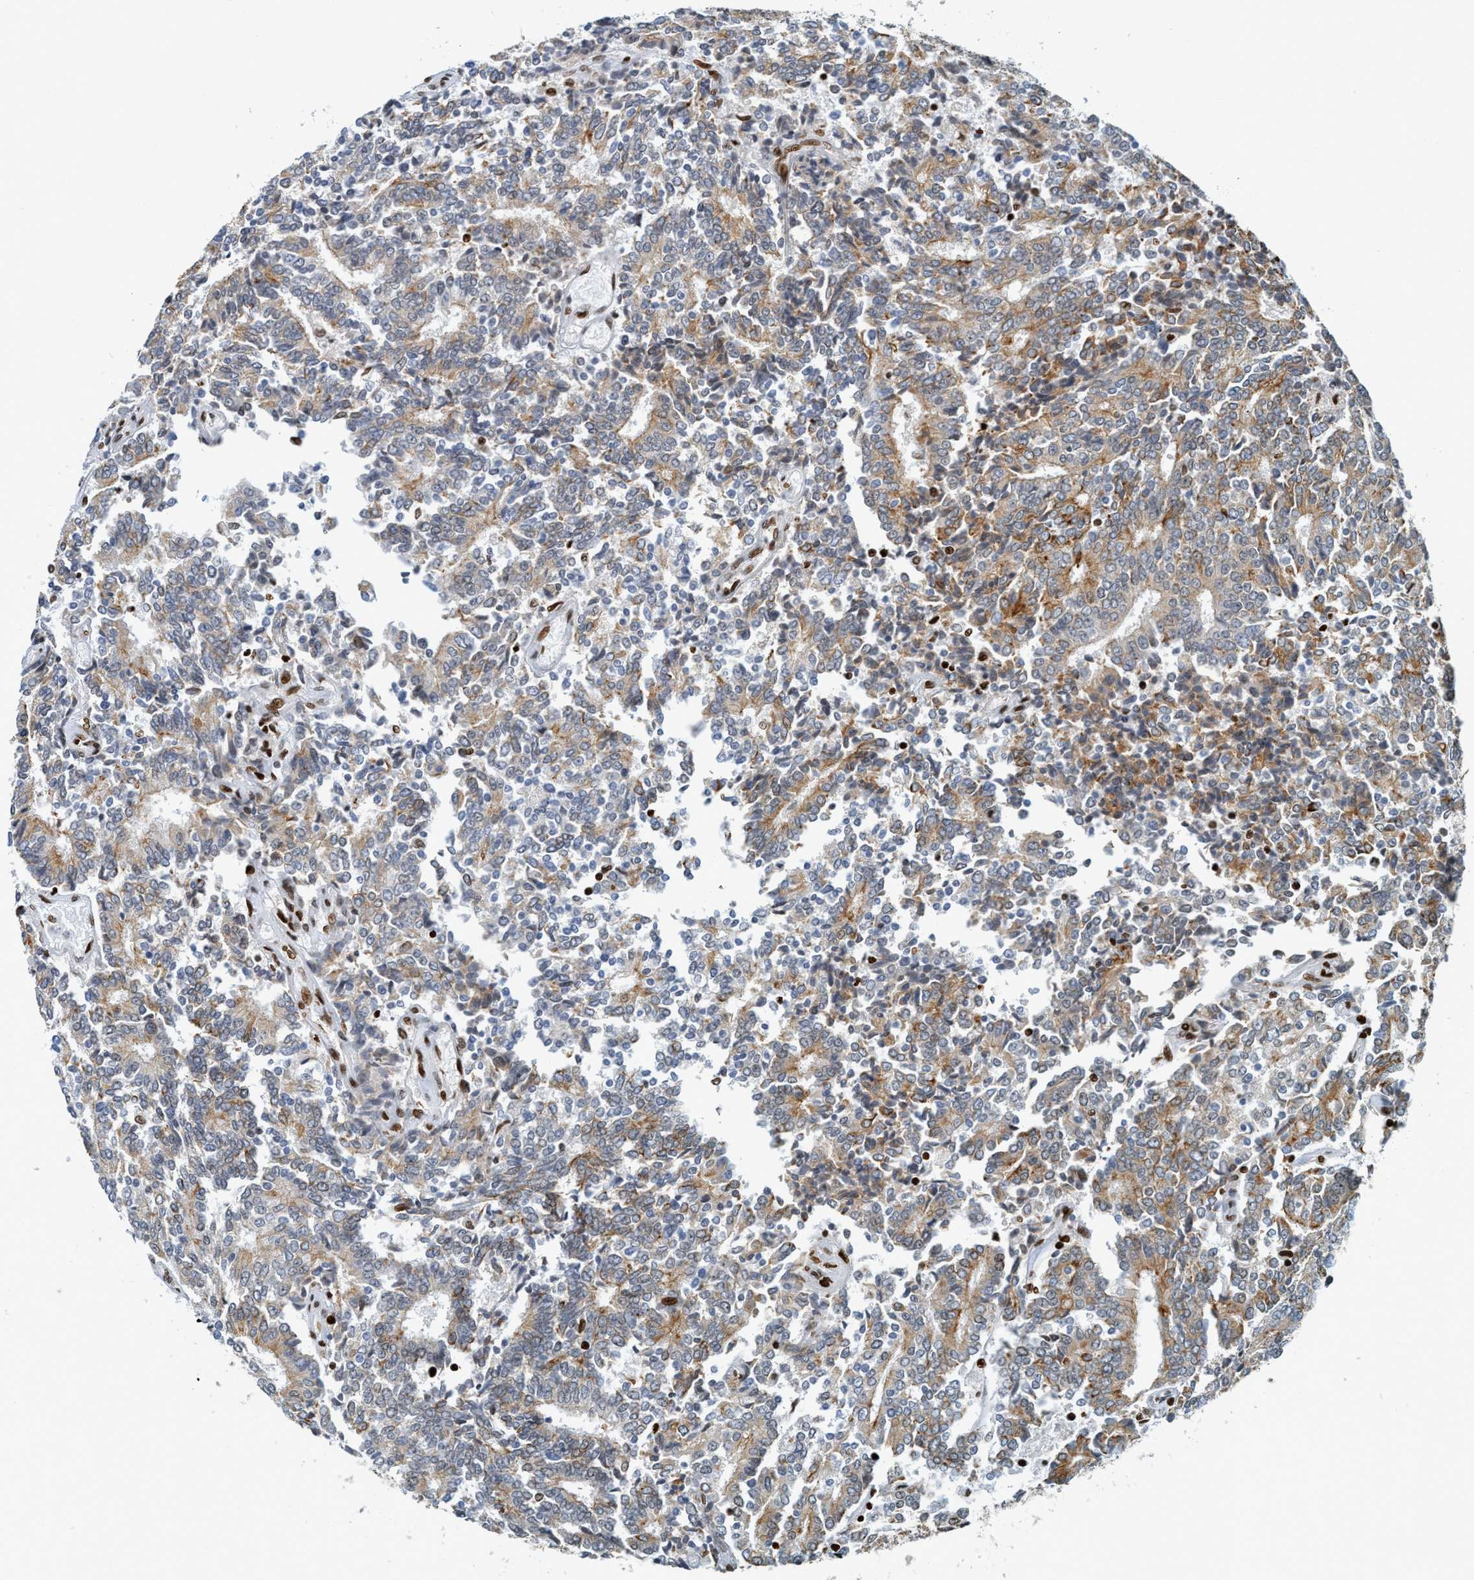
{"staining": {"intensity": "moderate", "quantity": "<25%", "location": "cytoplasmic/membranous"}, "tissue": "prostate cancer", "cell_type": "Tumor cells", "image_type": "cancer", "snomed": [{"axis": "morphology", "description": "Normal tissue, NOS"}, {"axis": "morphology", "description": "Adenocarcinoma, High grade"}, {"axis": "topography", "description": "Prostate"}, {"axis": "topography", "description": "Seminal veicle"}], "caption": "Immunohistochemical staining of human prostate adenocarcinoma (high-grade) reveals moderate cytoplasmic/membranous protein expression in approximately <25% of tumor cells.", "gene": "SH3D19", "patient": {"sex": "male", "age": 55}}